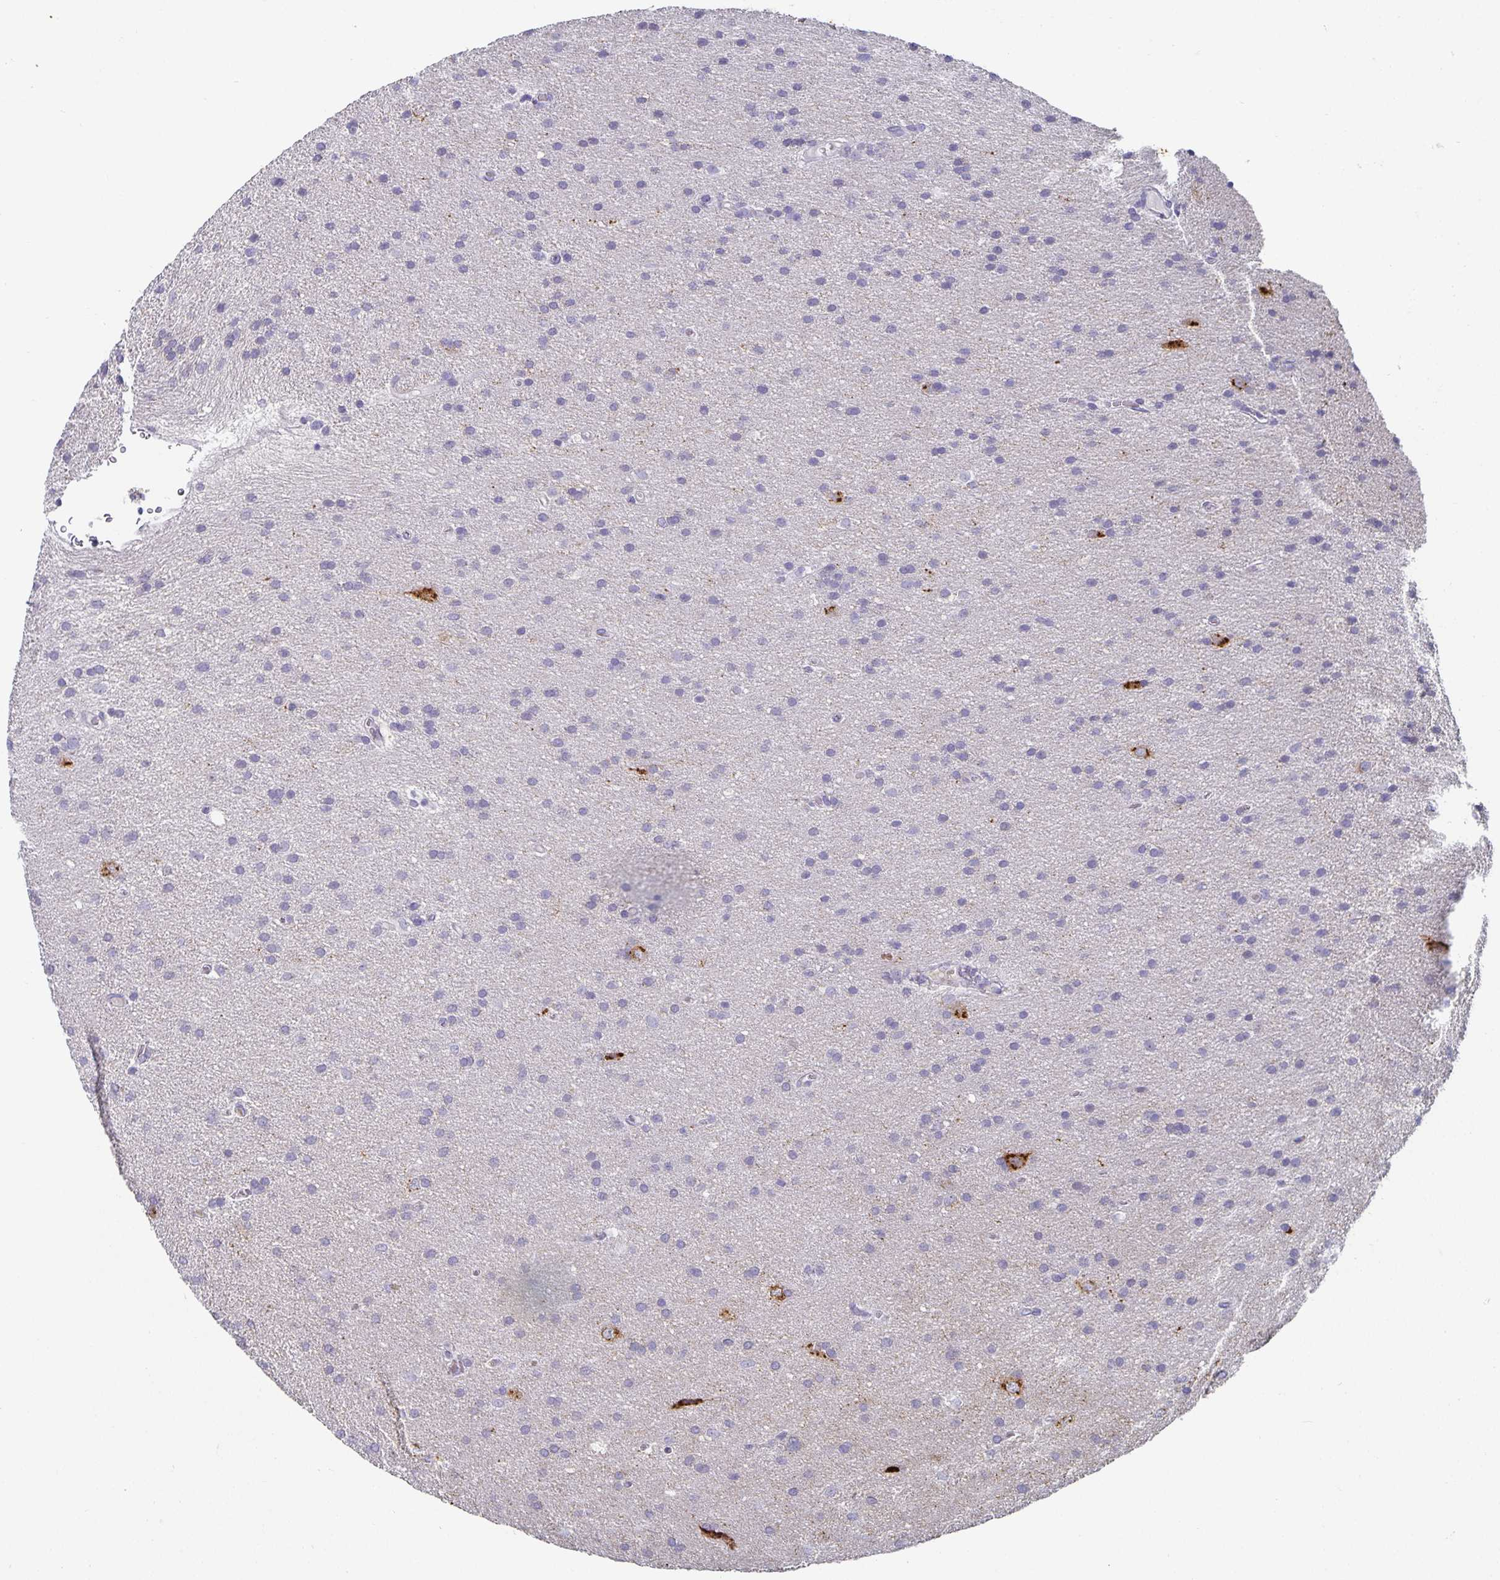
{"staining": {"intensity": "negative", "quantity": "none", "location": "none"}, "tissue": "glioma", "cell_type": "Tumor cells", "image_type": "cancer", "snomed": [{"axis": "morphology", "description": "Glioma, malignant, Low grade"}, {"axis": "topography", "description": "Brain"}], "caption": "Protein analysis of malignant glioma (low-grade) displays no significant positivity in tumor cells.", "gene": "CHGA", "patient": {"sex": "female", "age": 54}}